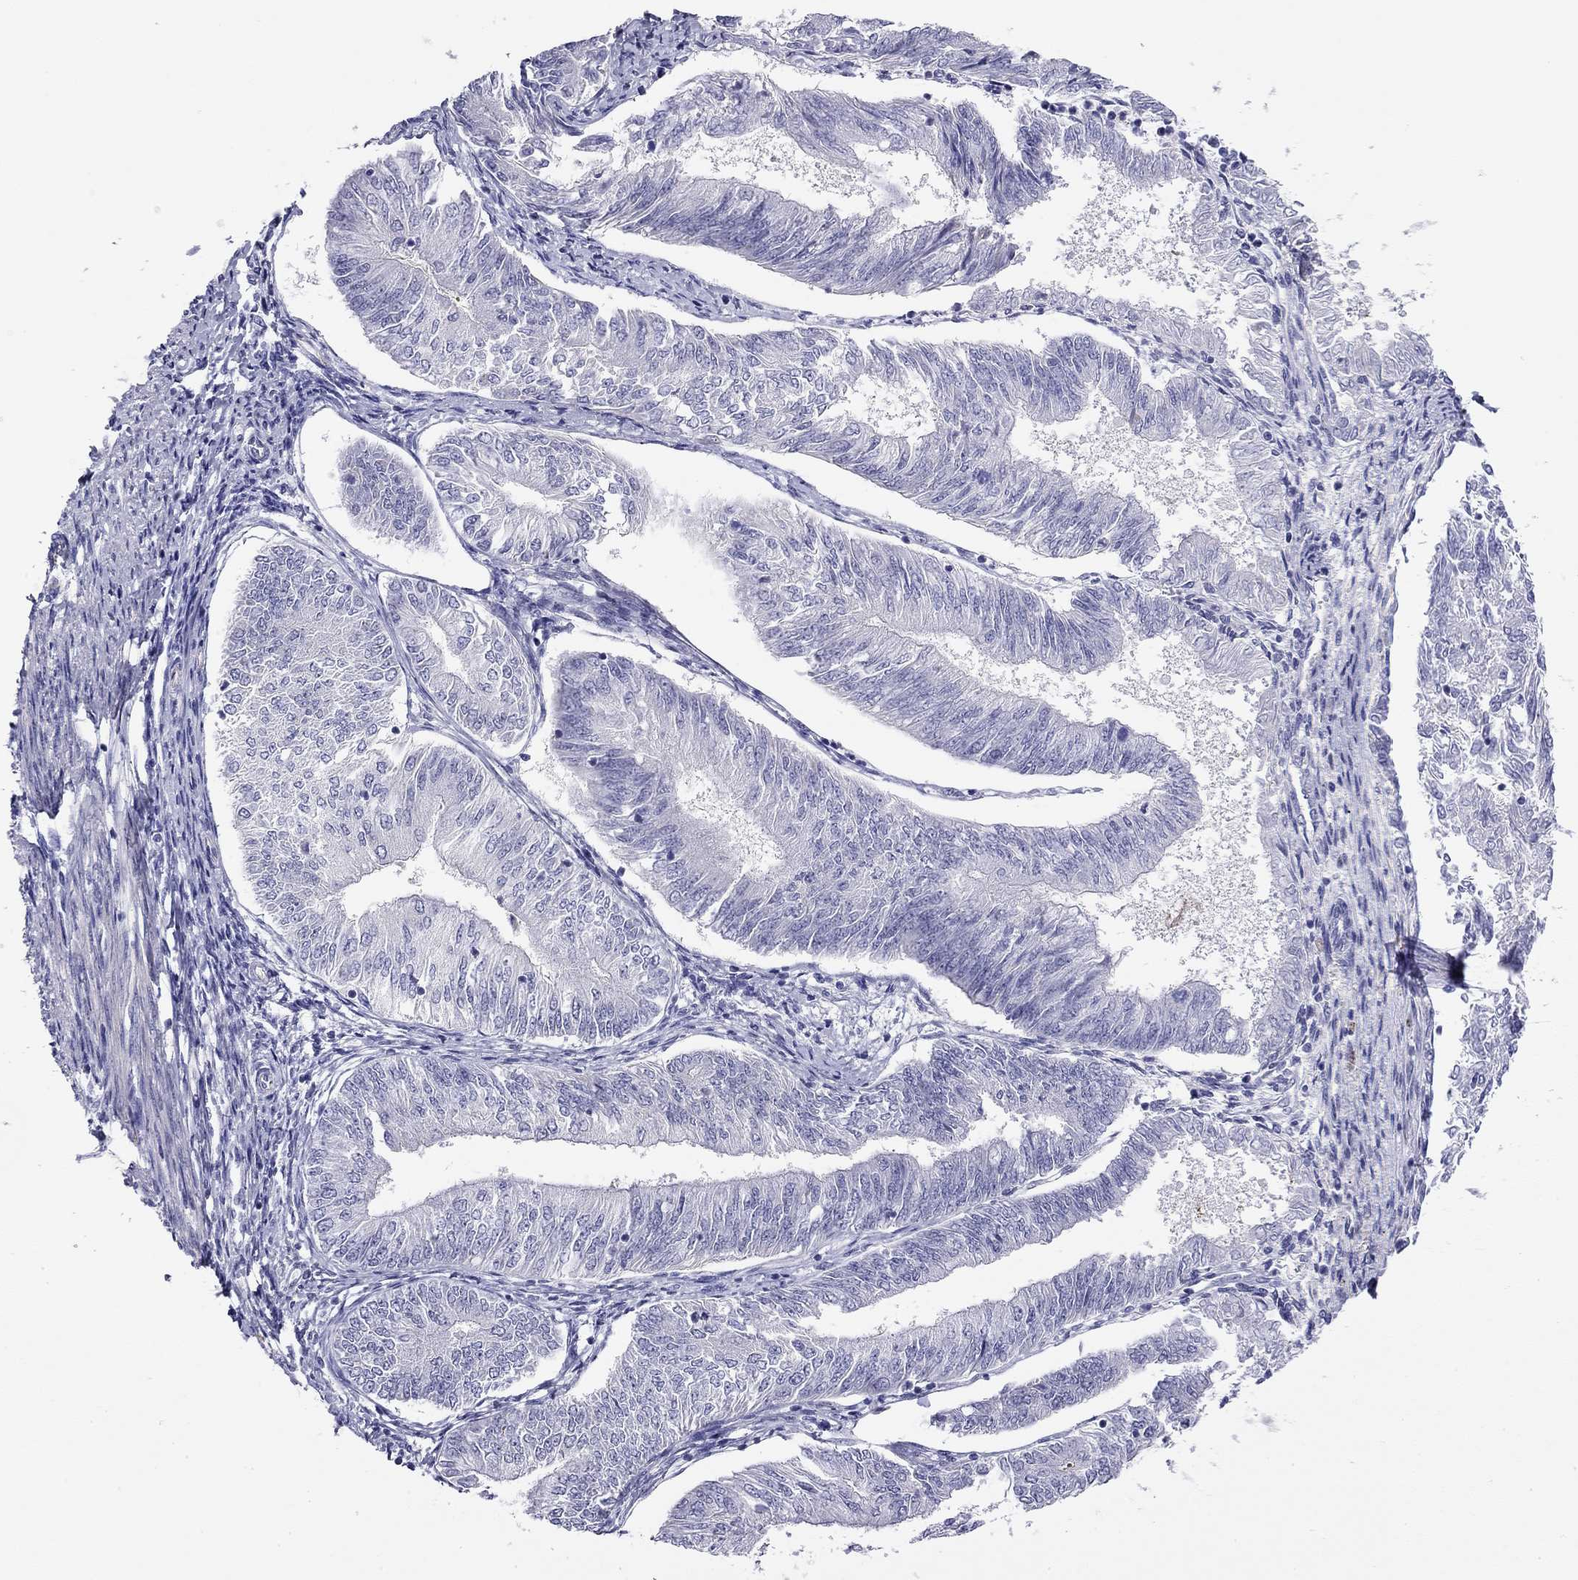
{"staining": {"intensity": "negative", "quantity": "none", "location": "none"}, "tissue": "endometrial cancer", "cell_type": "Tumor cells", "image_type": "cancer", "snomed": [{"axis": "morphology", "description": "Adenocarcinoma, NOS"}, {"axis": "topography", "description": "Endometrium"}], "caption": "Immunohistochemical staining of adenocarcinoma (endometrial) demonstrates no significant expression in tumor cells.", "gene": "RTL1", "patient": {"sex": "female", "age": 58}}